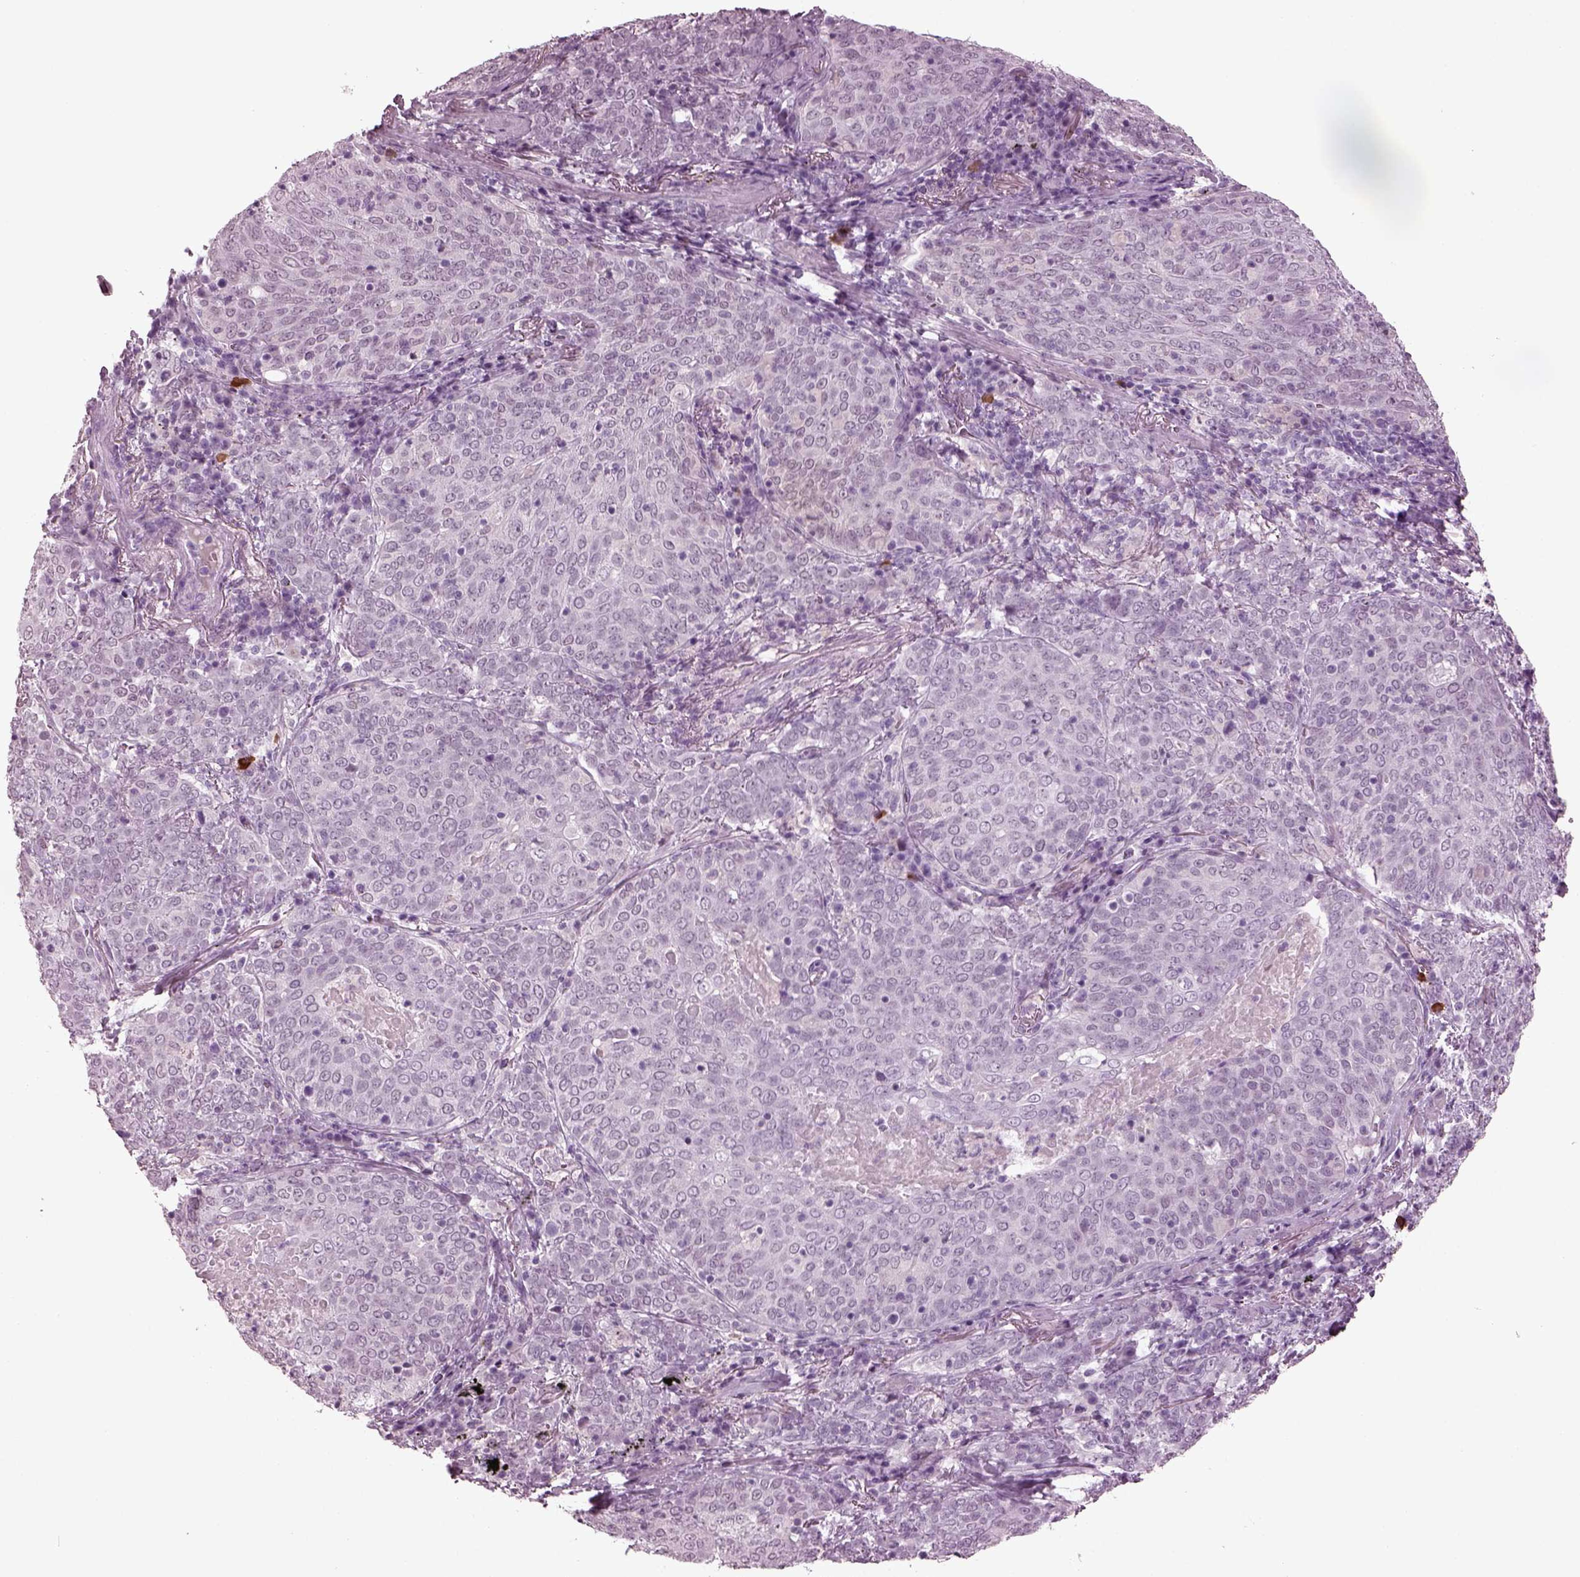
{"staining": {"intensity": "negative", "quantity": "none", "location": "none"}, "tissue": "lung cancer", "cell_type": "Tumor cells", "image_type": "cancer", "snomed": [{"axis": "morphology", "description": "Squamous cell carcinoma, NOS"}, {"axis": "topography", "description": "Lung"}], "caption": "Human lung squamous cell carcinoma stained for a protein using immunohistochemistry demonstrates no positivity in tumor cells.", "gene": "SLC6A17", "patient": {"sex": "male", "age": 82}}